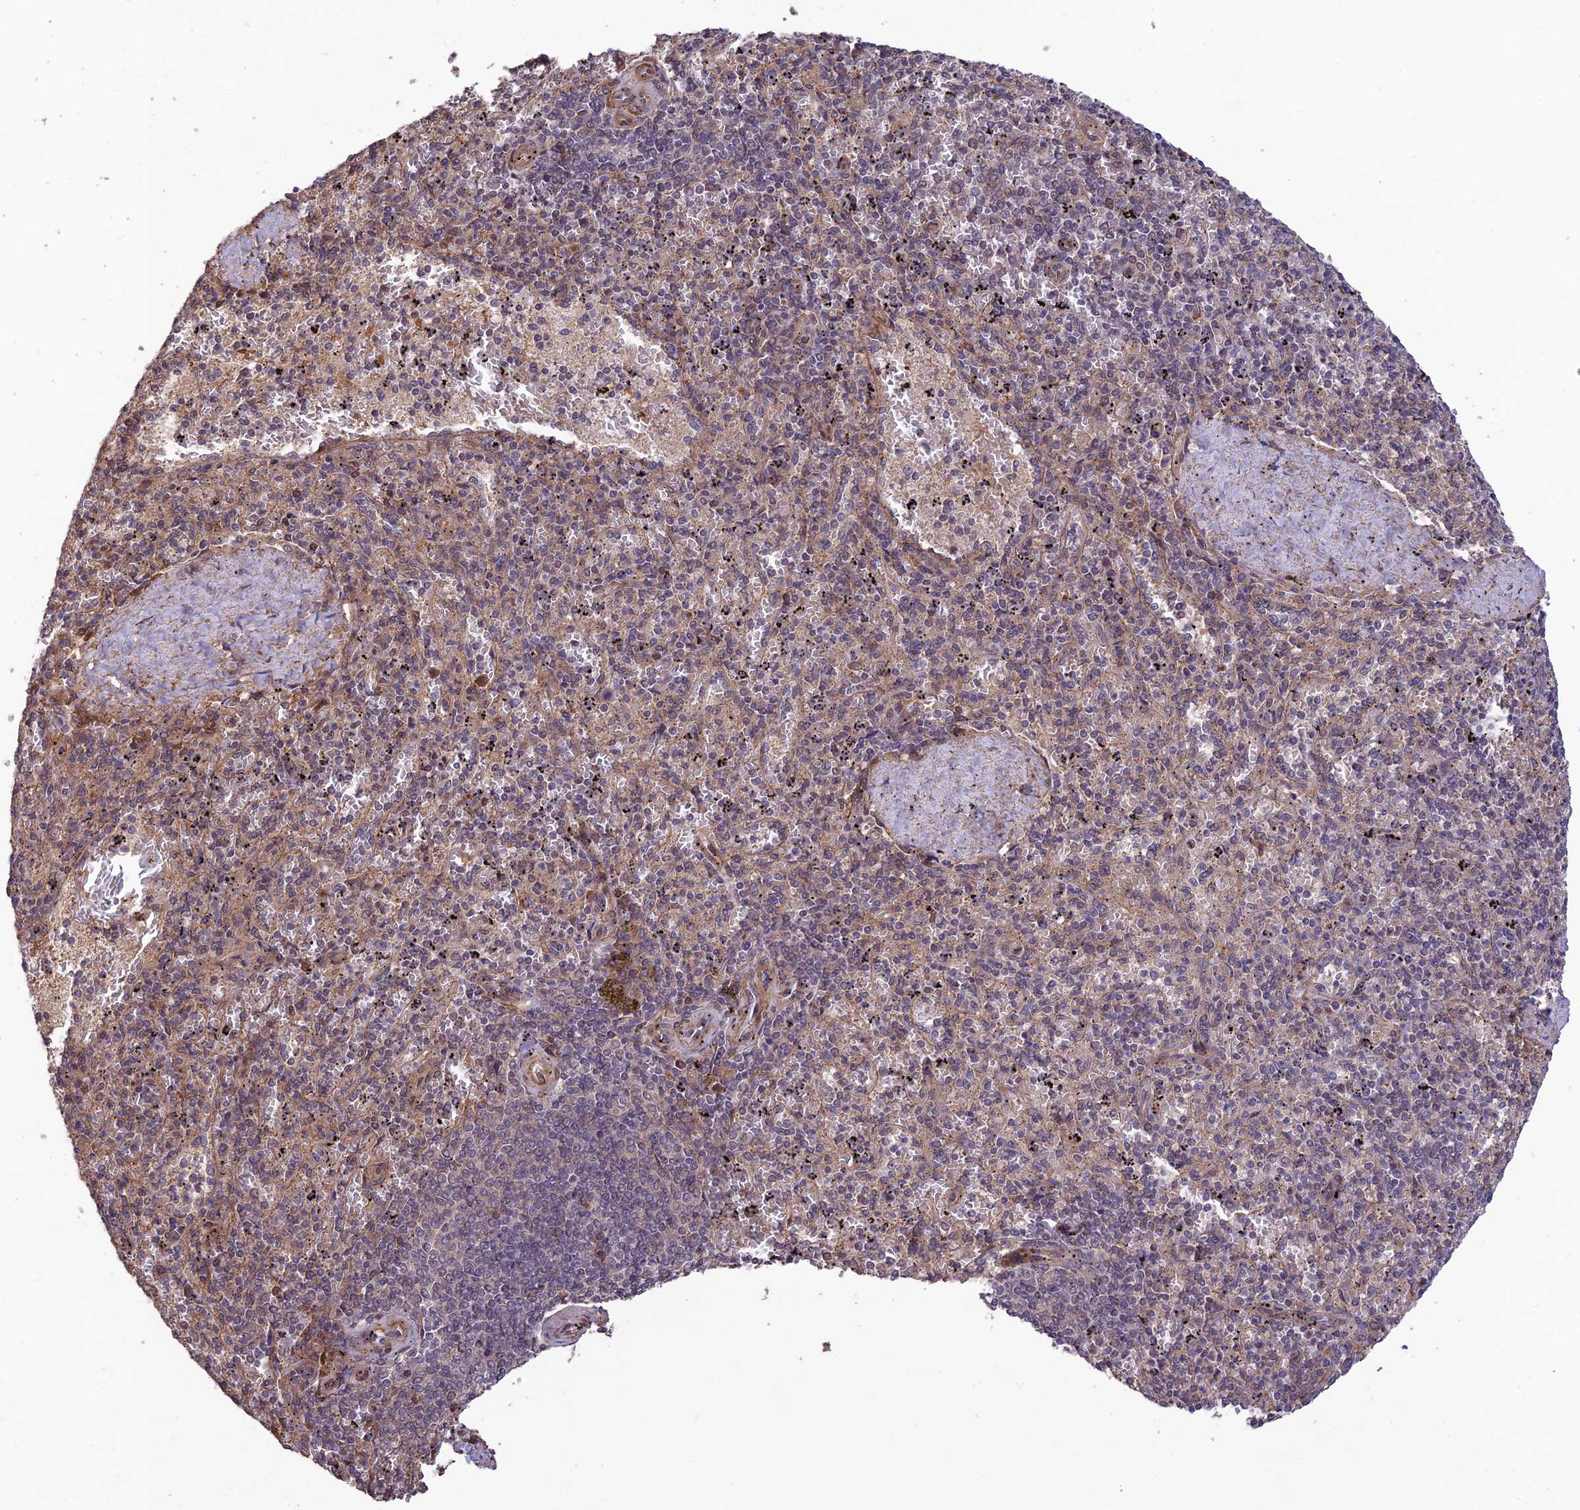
{"staining": {"intensity": "moderate", "quantity": "<25%", "location": "cytoplasmic/membranous"}, "tissue": "spleen", "cell_type": "Cells in red pulp", "image_type": "normal", "snomed": [{"axis": "morphology", "description": "Normal tissue, NOS"}, {"axis": "topography", "description": "Spleen"}], "caption": "High-magnification brightfield microscopy of normal spleen stained with DAB (brown) and counterstained with hematoxylin (blue). cells in red pulp exhibit moderate cytoplasmic/membranous positivity is present in about<25% of cells.", "gene": "PAGR1", "patient": {"sex": "male", "age": 82}}